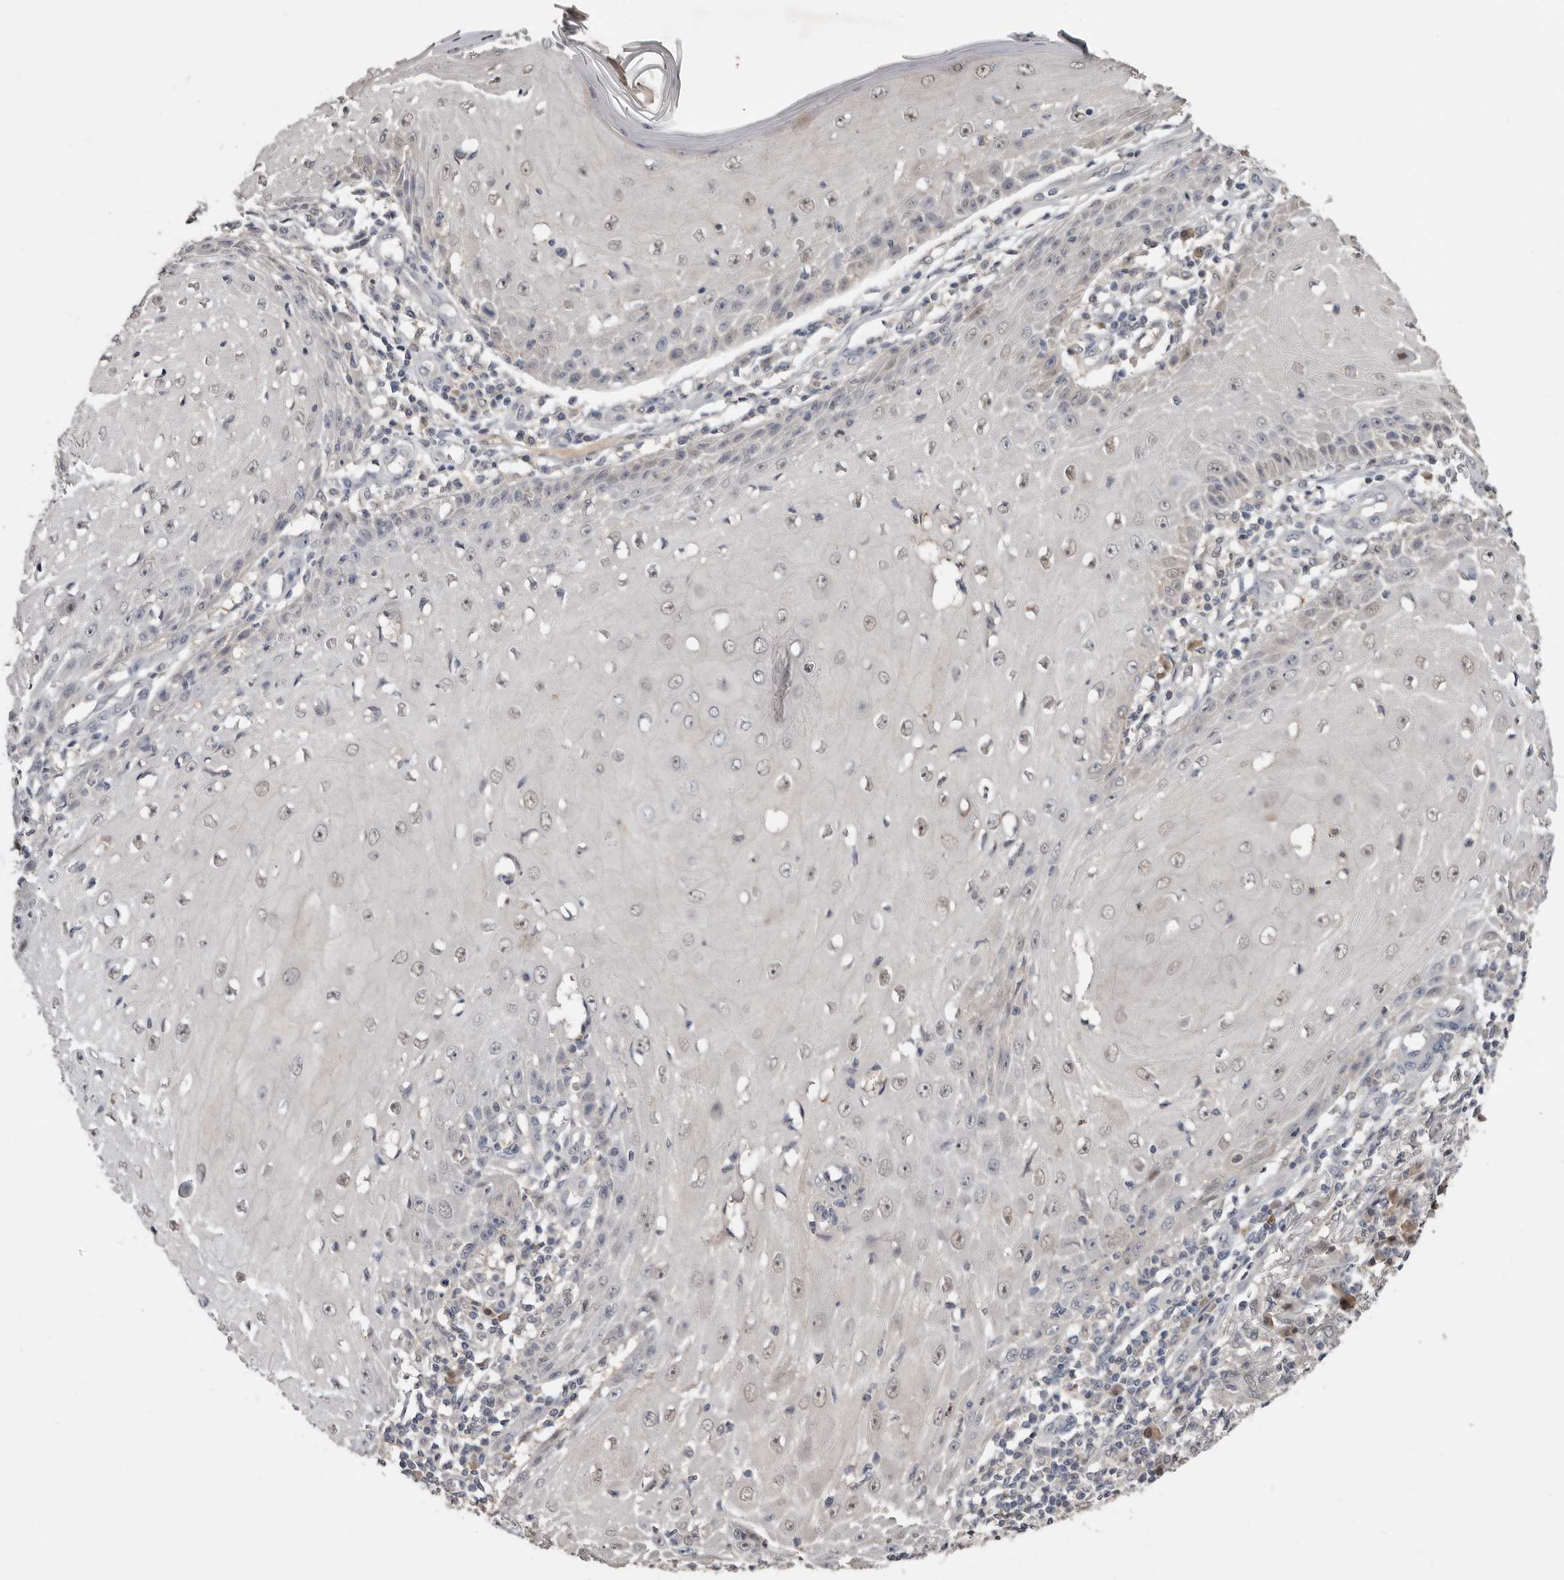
{"staining": {"intensity": "weak", "quantity": "<25%", "location": "nuclear"}, "tissue": "skin cancer", "cell_type": "Tumor cells", "image_type": "cancer", "snomed": [{"axis": "morphology", "description": "Squamous cell carcinoma, NOS"}, {"axis": "topography", "description": "Skin"}], "caption": "Immunohistochemistry (IHC) photomicrograph of neoplastic tissue: human skin cancer (squamous cell carcinoma) stained with DAB displays no significant protein positivity in tumor cells. (DAB immunohistochemistry, high magnification).", "gene": "RBKS", "patient": {"sex": "female", "age": 73}}